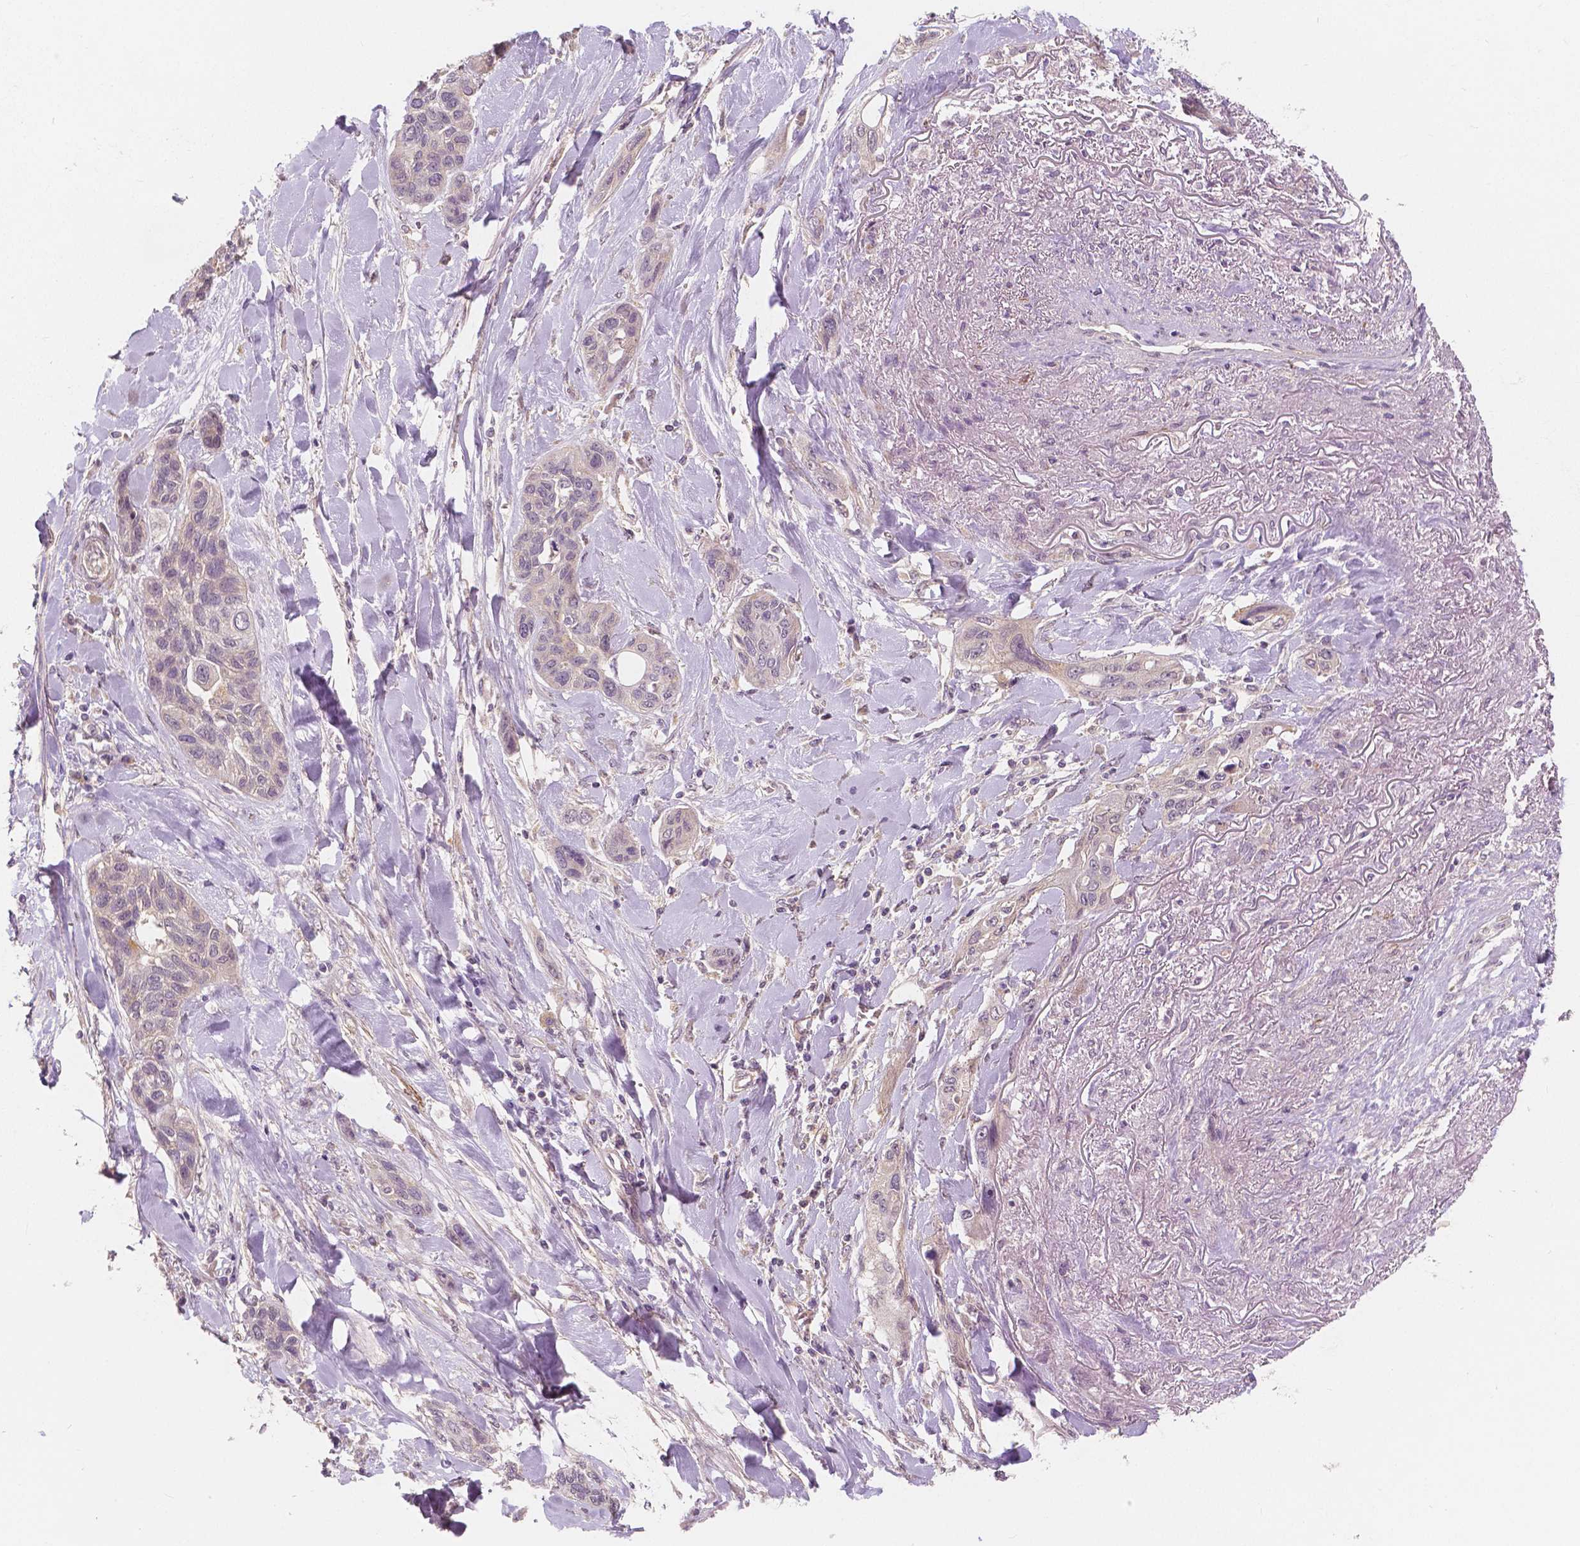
{"staining": {"intensity": "negative", "quantity": "none", "location": "none"}, "tissue": "lung cancer", "cell_type": "Tumor cells", "image_type": "cancer", "snomed": [{"axis": "morphology", "description": "Squamous cell carcinoma, NOS"}, {"axis": "topography", "description": "Lung"}], "caption": "Micrograph shows no protein expression in tumor cells of lung cancer tissue. (DAB (3,3'-diaminobenzidine) IHC, high magnification).", "gene": "SNX12", "patient": {"sex": "female", "age": 70}}